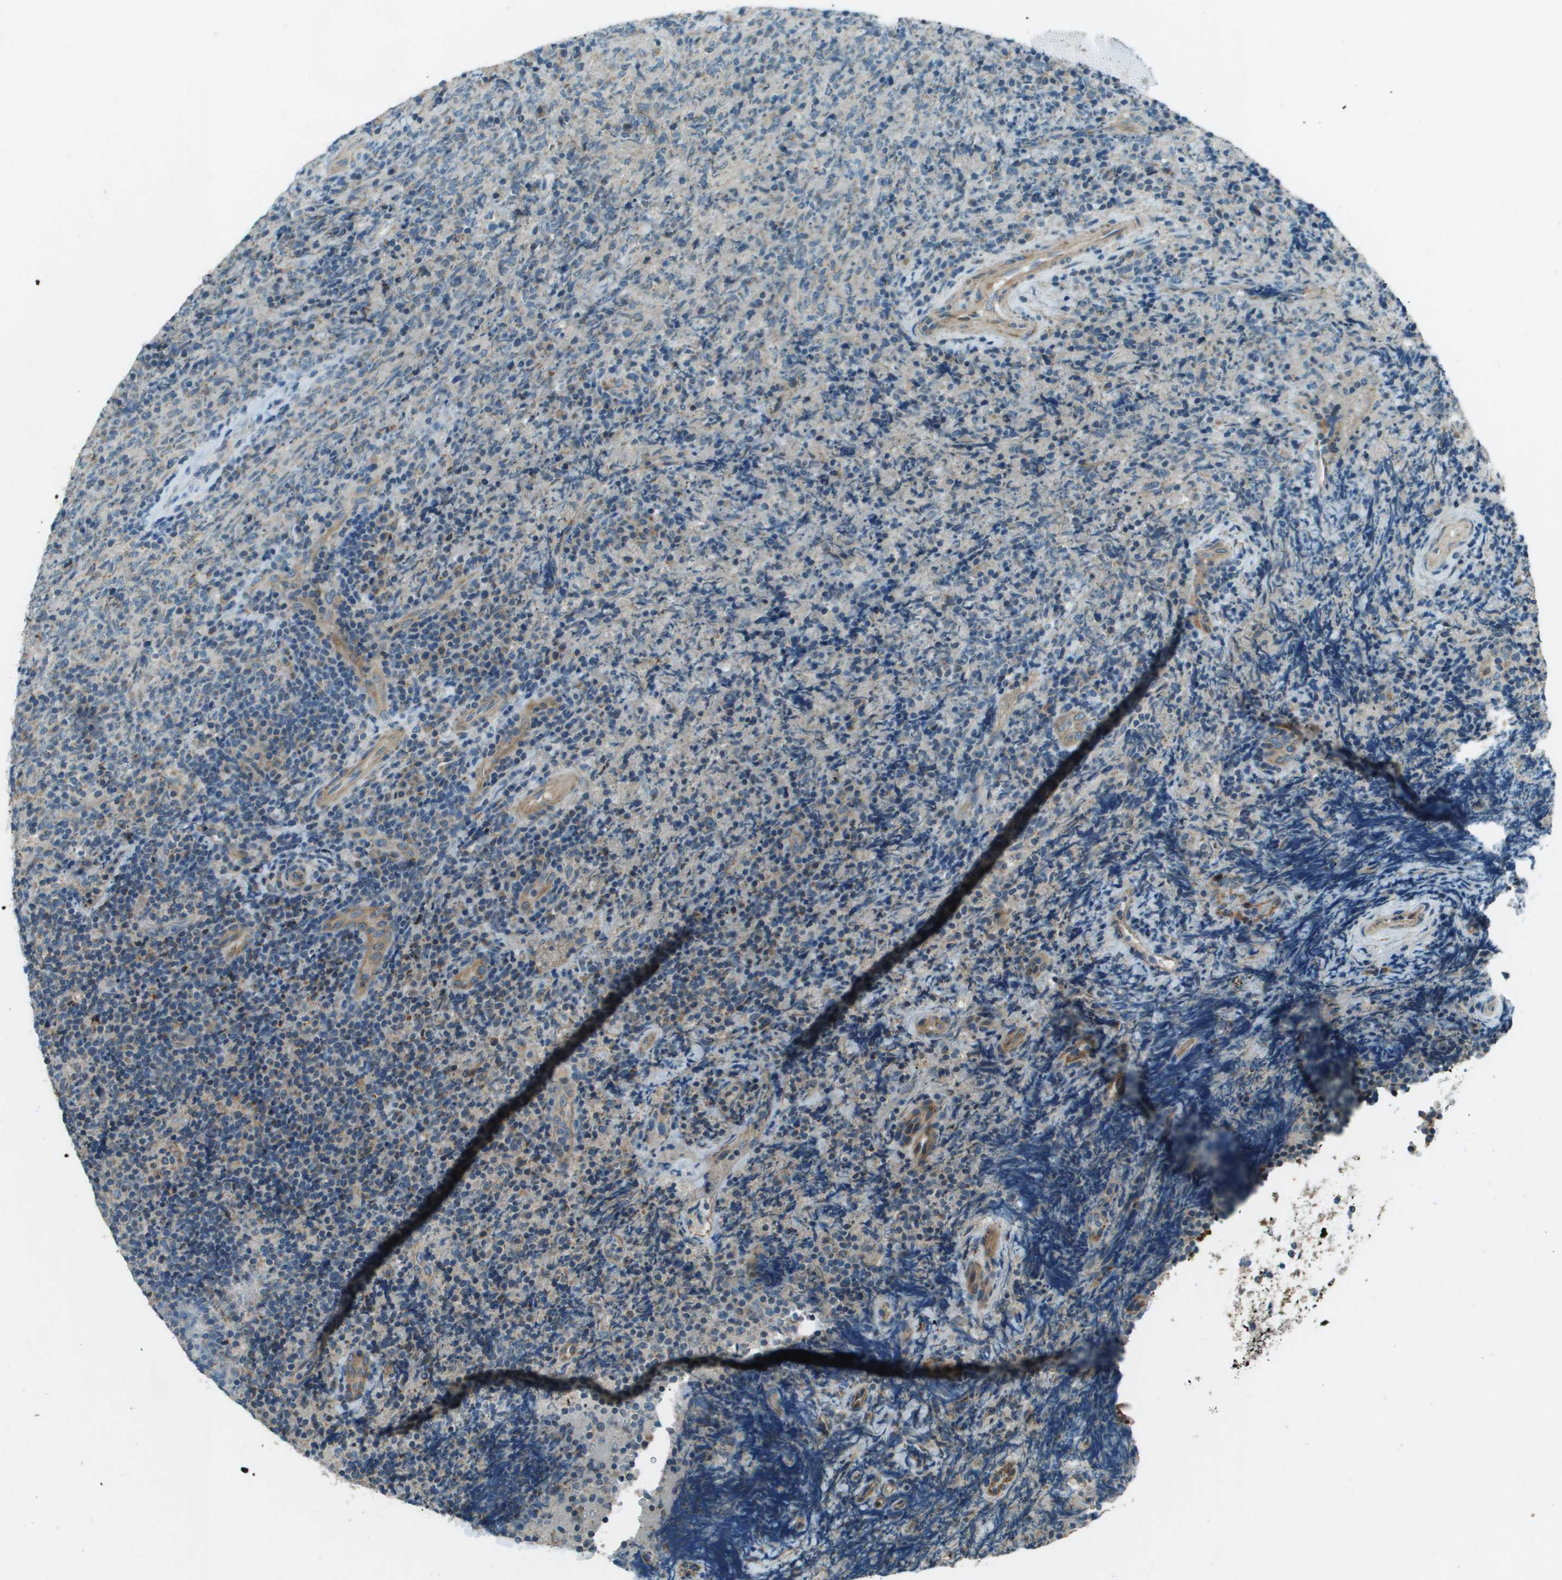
{"staining": {"intensity": "weak", "quantity": "<25%", "location": "cytoplasmic/membranous"}, "tissue": "lymphoma", "cell_type": "Tumor cells", "image_type": "cancer", "snomed": [{"axis": "morphology", "description": "Malignant lymphoma, non-Hodgkin's type, High grade"}, {"axis": "topography", "description": "Tonsil"}], "caption": "Immunohistochemistry (IHC) of high-grade malignant lymphoma, non-Hodgkin's type shows no expression in tumor cells.", "gene": "MIGA1", "patient": {"sex": "female", "age": 36}}